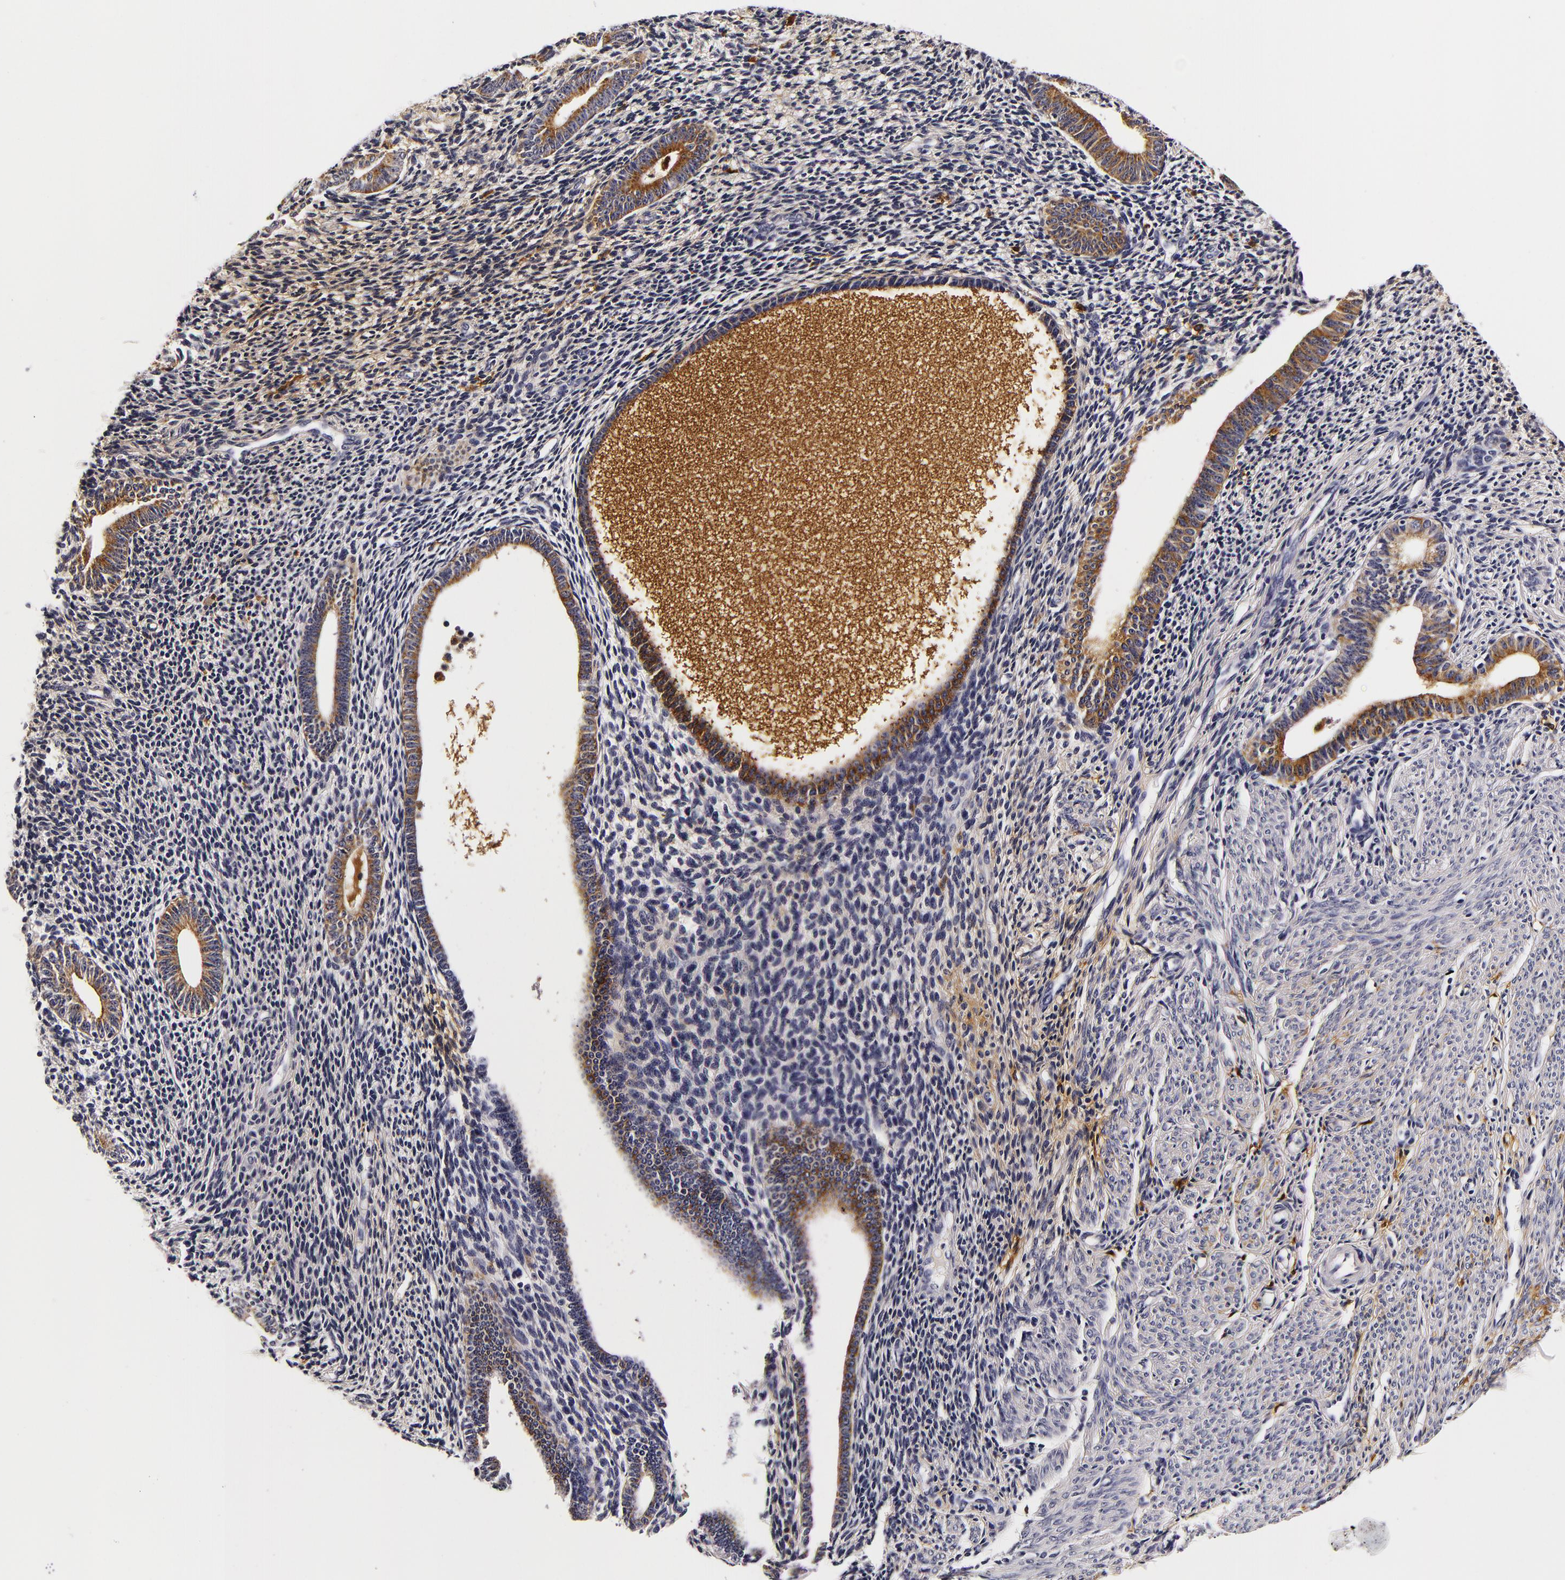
{"staining": {"intensity": "negative", "quantity": "none", "location": "none"}, "tissue": "endometrium", "cell_type": "Cells in endometrial stroma", "image_type": "normal", "snomed": [{"axis": "morphology", "description": "Normal tissue, NOS"}, {"axis": "topography", "description": "Endometrium"}], "caption": "Endometrium was stained to show a protein in brown. There is no significant expression in cells in endometrial stroma. The staining was performed using DAB (3,3'-diaminobenzidine) to visualize the protein expression in brown, while the nuclei were stained in blue with hematoxylin (Magnification: 20x).", "gene": "LGALS3BP", "patient": {"sex": "female", "age": 52}}